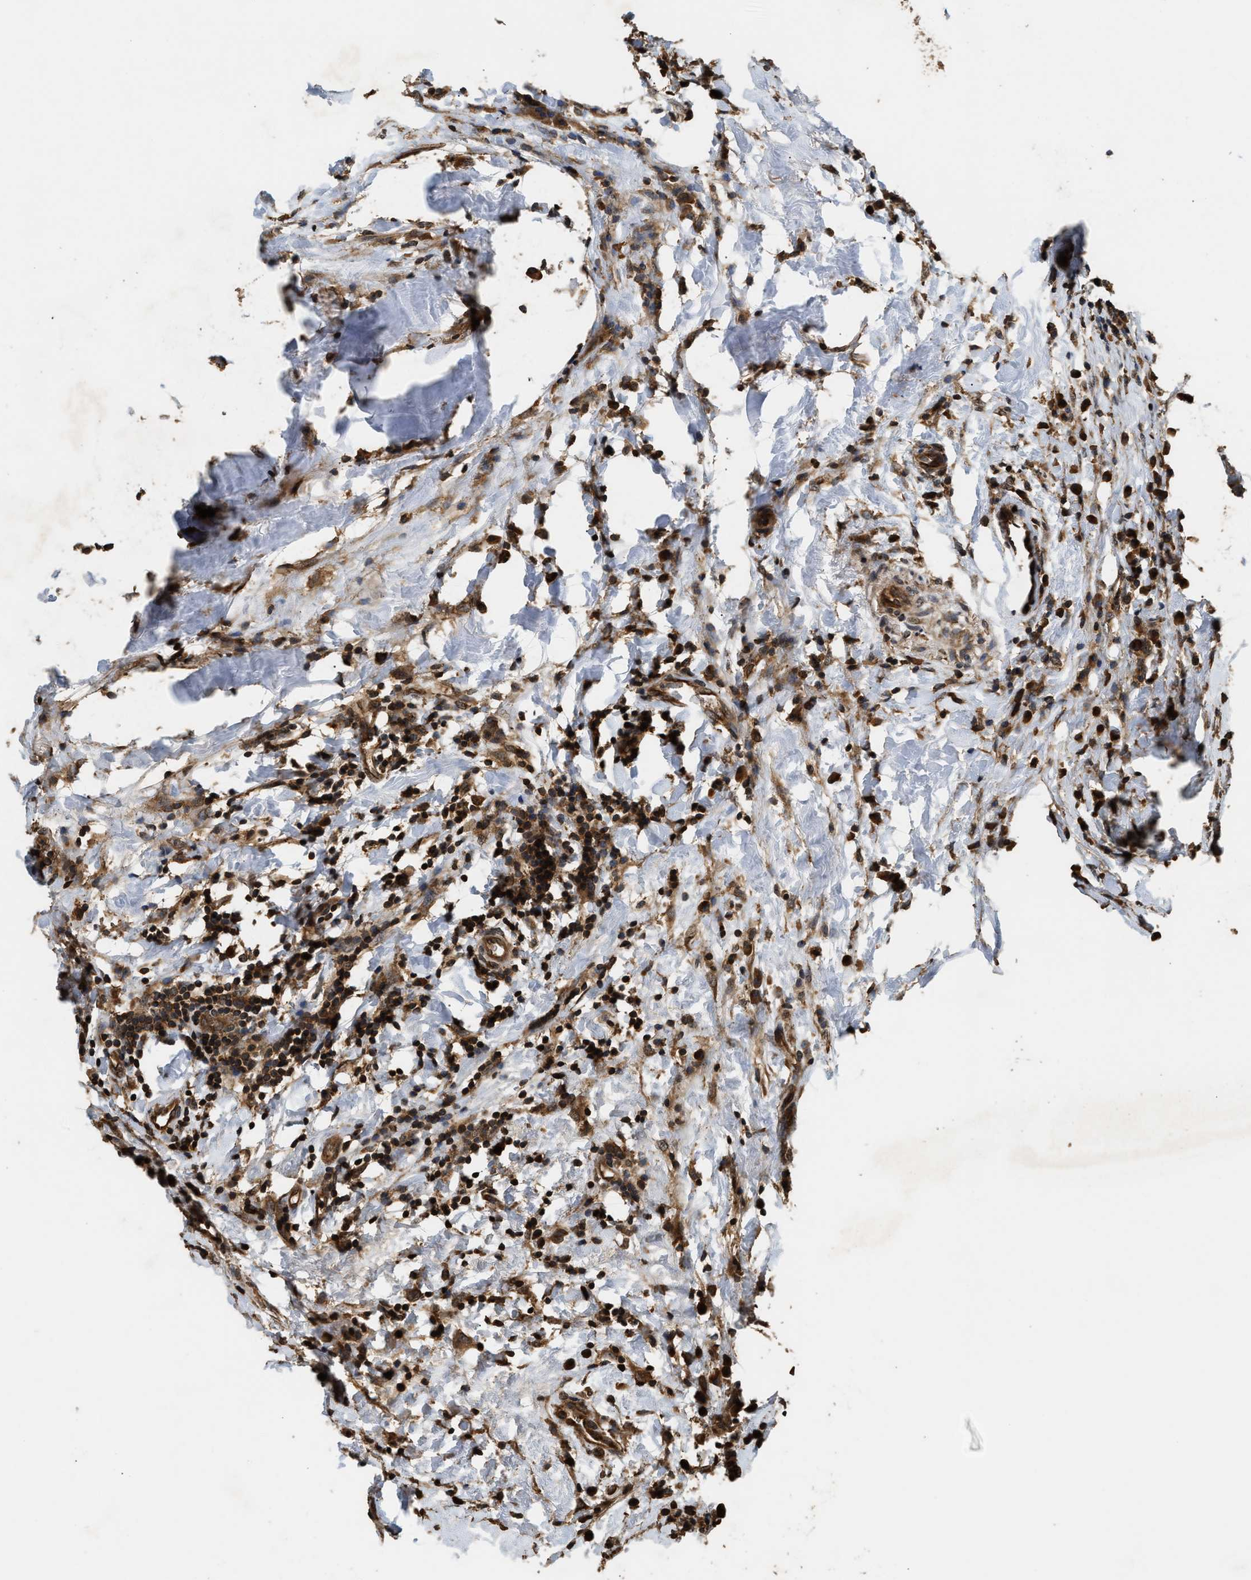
{"staining": {"intensity": "moderate", "quantity": ">75%", "location": "cytoplasmic/membranous"}, "tissue": "breast cancer", "cell_type": "Tumor cells", "image_type": "cancer", "snomed": [{"axis": "morphology", "description": "Duct carcinoma"}, {"axis": "topography", "description": "Breast"}], "caption": "The histopathology image exhibits immunohistochemical staining of breast infiltrating ductal carcinoma. There is moderate cytoplasmic/membranous positivity is present in about >75% of tumor cells.", "gene": "DNAJC2", "patient": {"sex": "female", "age": 37}}